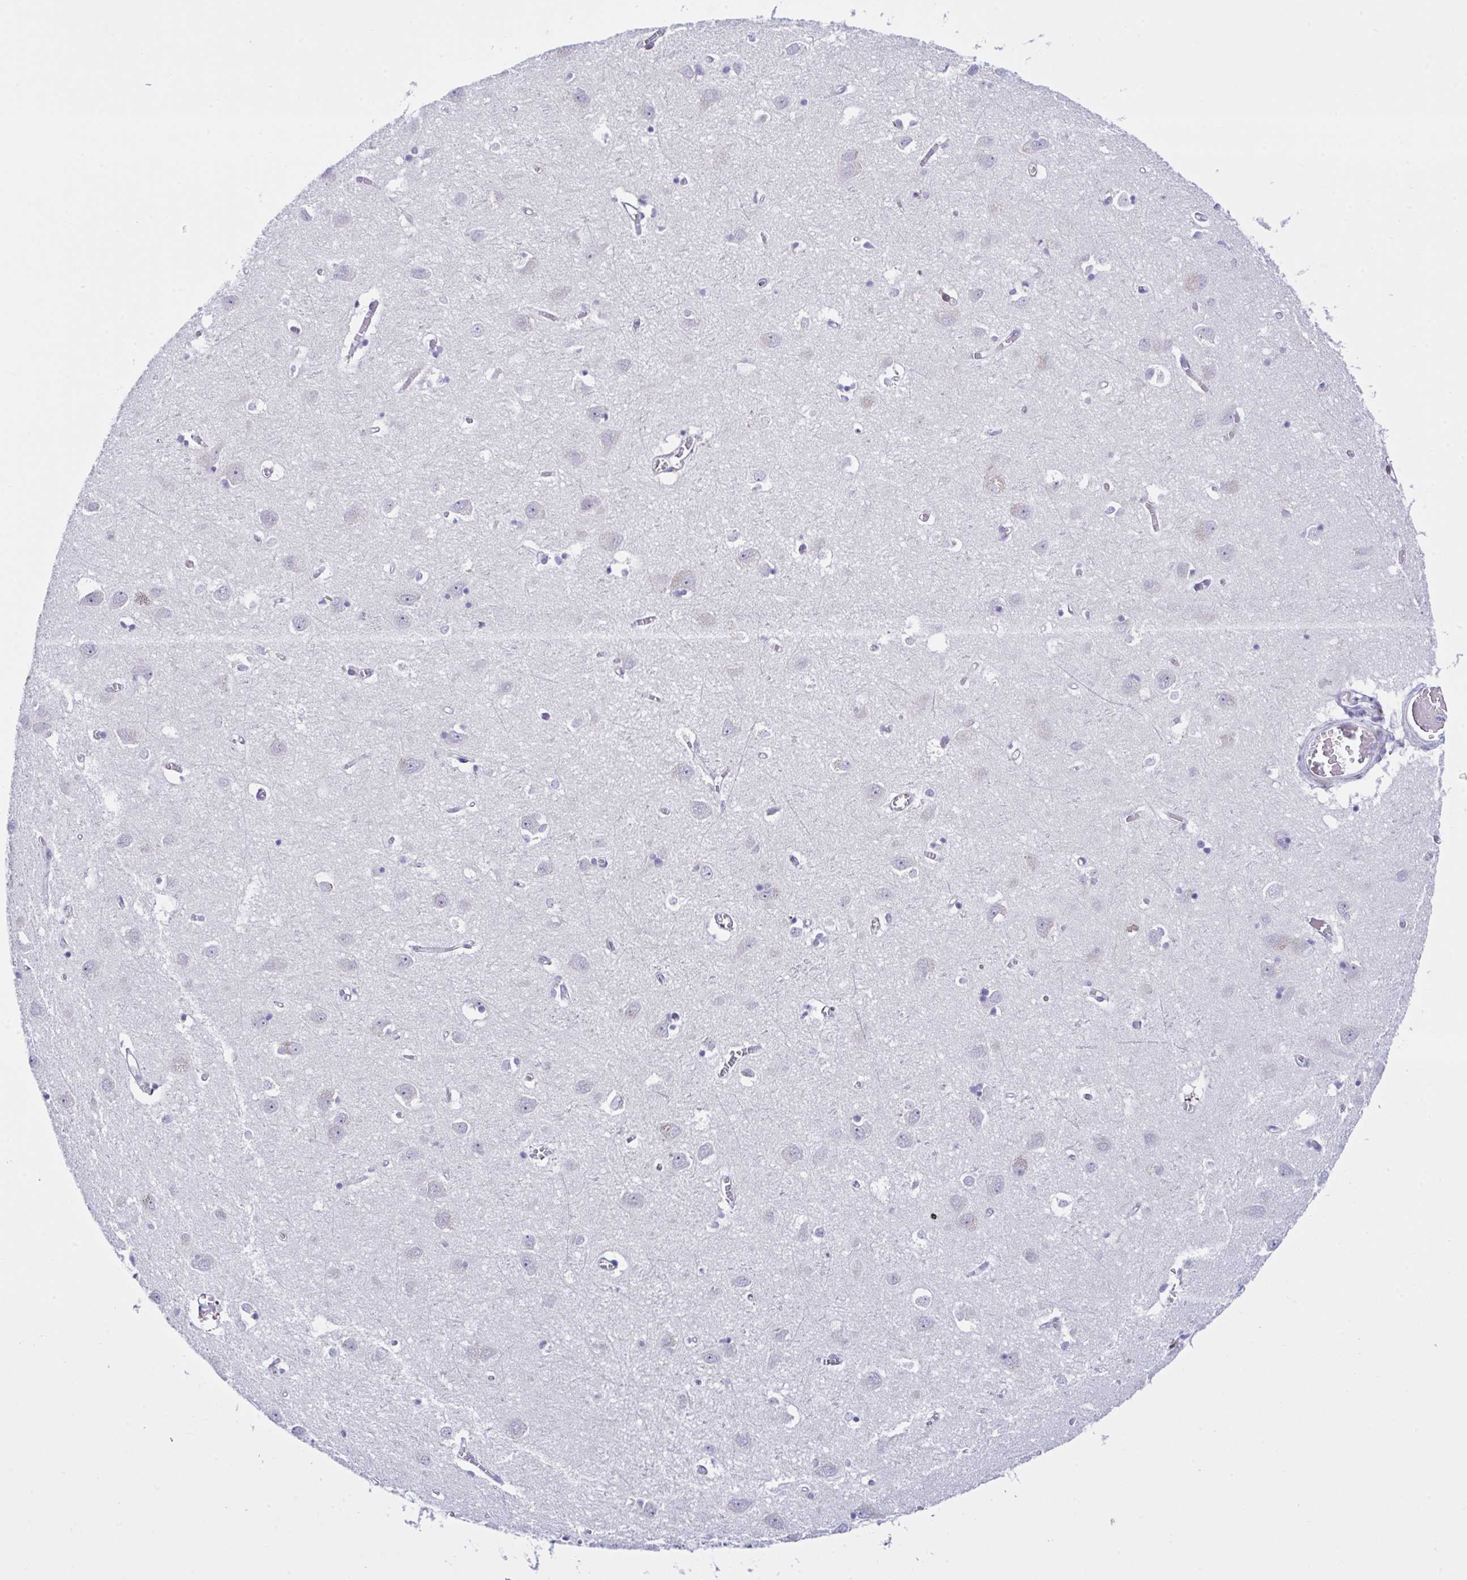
{"staining": {"intensity": "negative", "quantity": "none", "location": "none"}, "tissue": "cerebral cortex", "cell_type": "Endothelial cells", "image_type": "normal", "snomed": [{"axis": "morphology", "description": "Normal tissue, NOS"}, {"axis": "topography", "description": "Cerebral cortex"}], "caption": "The photomicrograph exhibits no significant positivity in endothelial cells of cerebral cortex.", "gene": "ZNF713", "patient": {"sex": "male", "age": 70}}